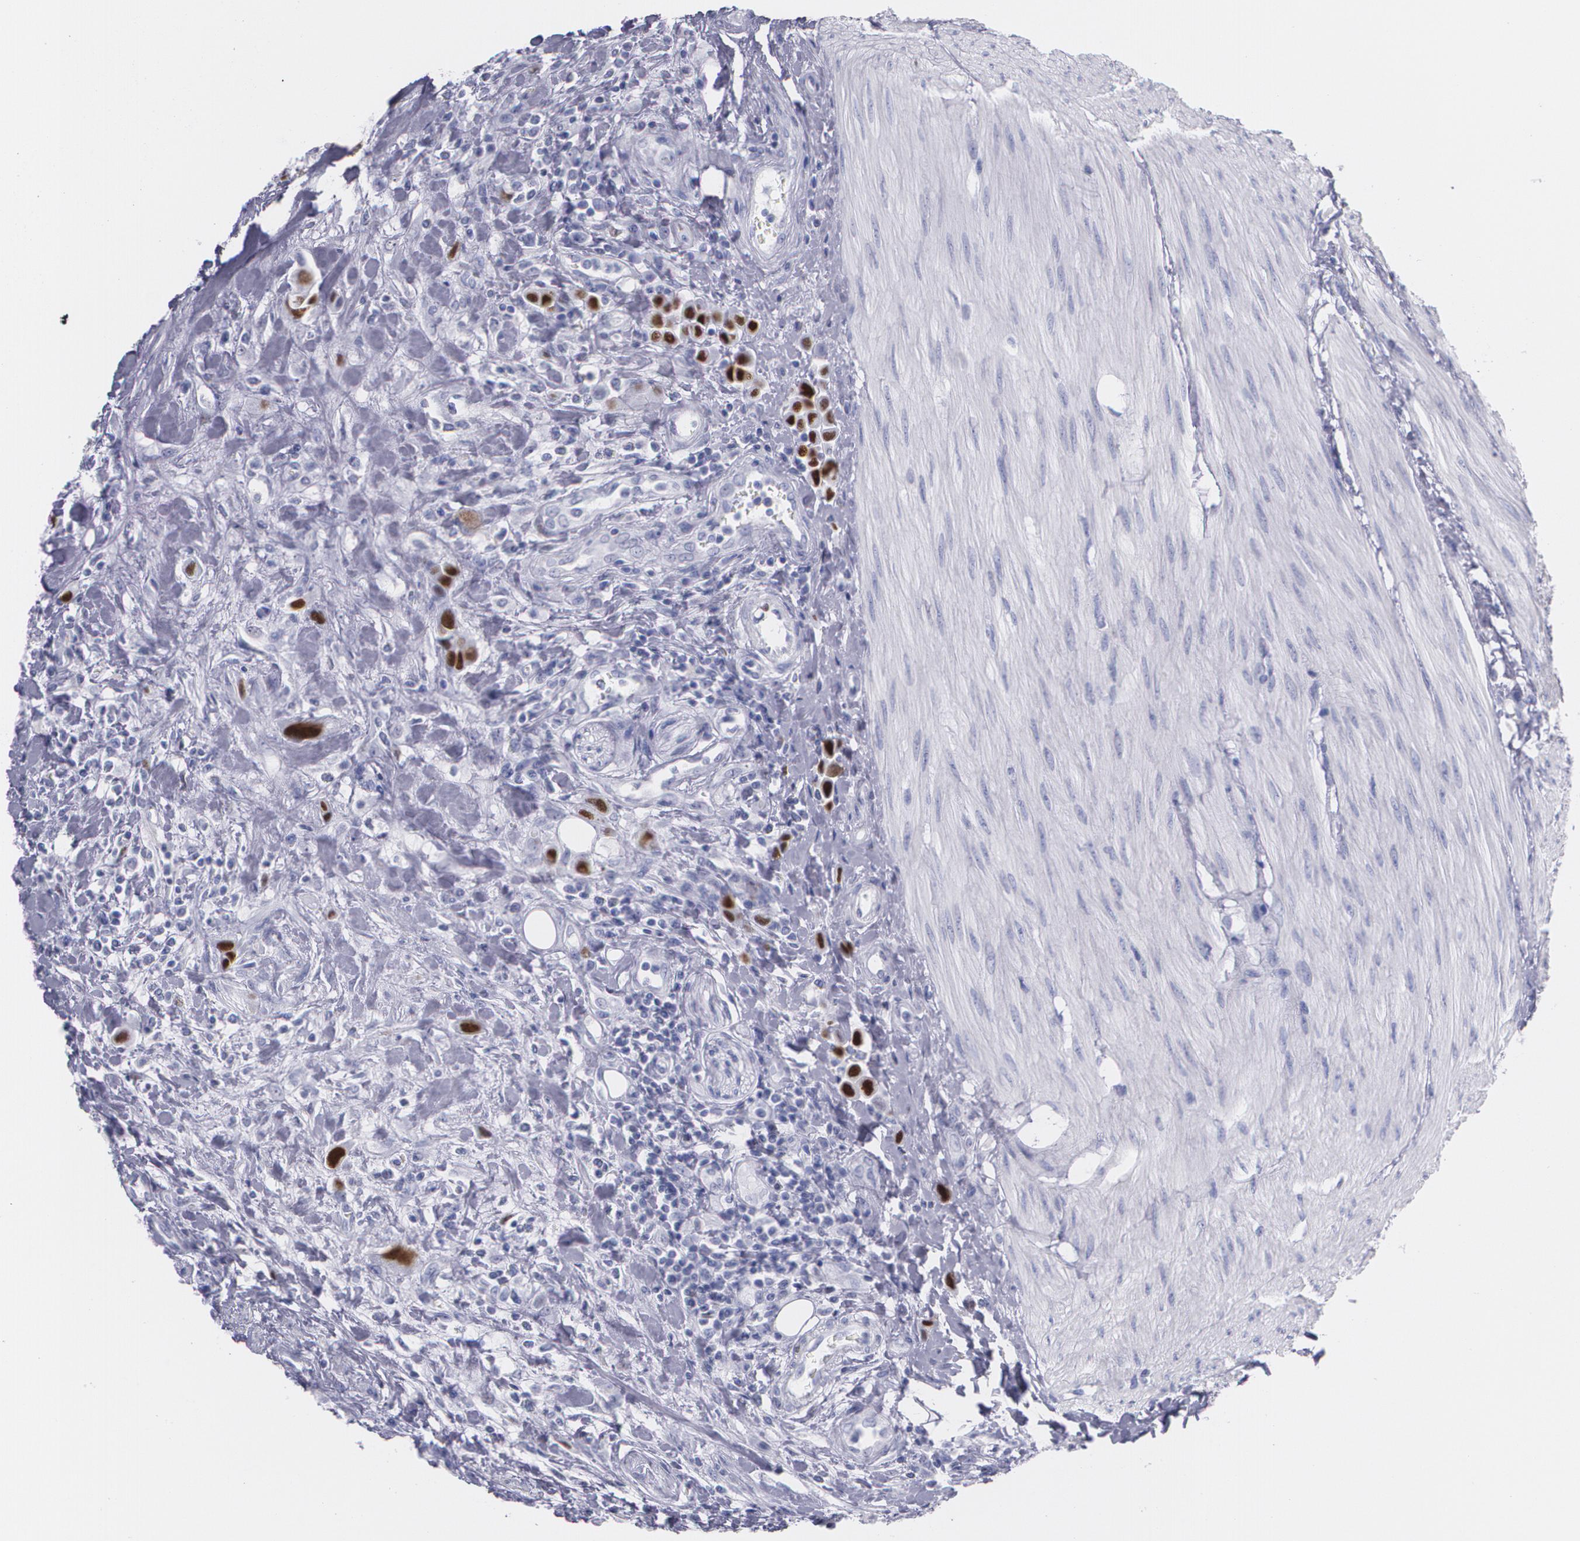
{"staining": {"intensity": "strong", "quantity": ">75%", "location": "nuclear"}, "tissue": "urothelial cancer", "cell_type": "Tumor cells", "image_type": "cancer", "snomed": [{"axis": "morphology", "description": "Urothelial carcinoma, High grade"}, {"axis": "topography", "description": "Urinary bladder"}], "caption": "Strong nuclear protein positivity is appreciated in about >75% of tumor cells in high-grade urothelial carcinoma. Using DAB (brown) and hematoxylin (blue) stains, captured at high magnification using brightfield microscopy.", "gene": "TP53", "patient": {"sex": "male", "age": 50}}